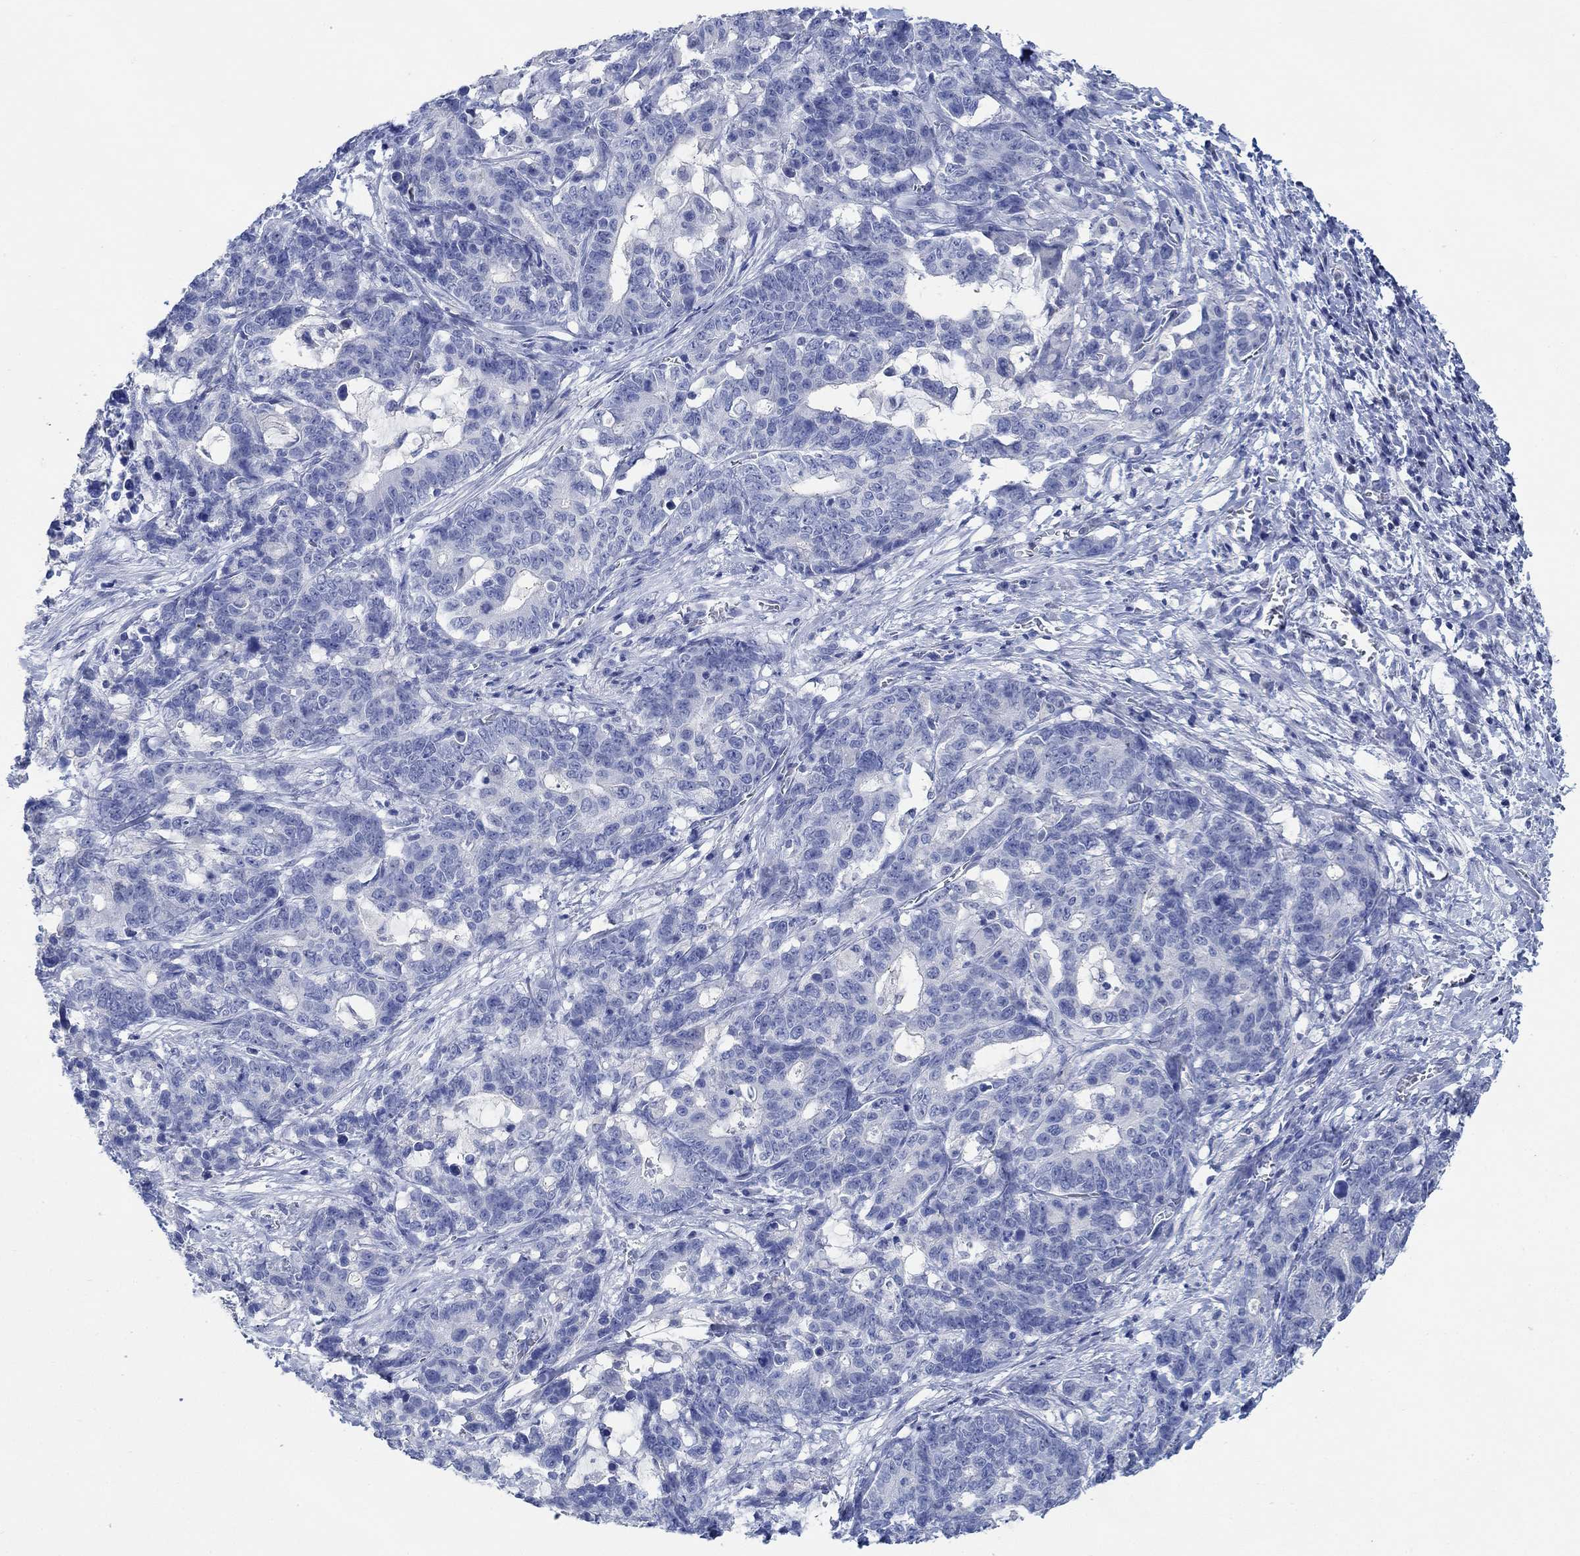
{"staining": {"intensity": "negative", "quantity": "none", "location": "none"}, "tissue": "stomach cancer", "cell_type": "Tumor cells", "image_type": "cancer", "snomed": [{"axis": "morphology", "description": "Normal tissue, NOS"}, {"axis": "morphology", "description": "Adenocarcinoma, NOS"}, {"axis": "topography", "description": "Stomach"}], "caption": "Stomach cancer (adenocarcinoma) was stained to show a protein in brown. There is no significant positivity in tumor cells.", "gene": "PPP1R17", "patient": {"sex": "female", "age": 64}}